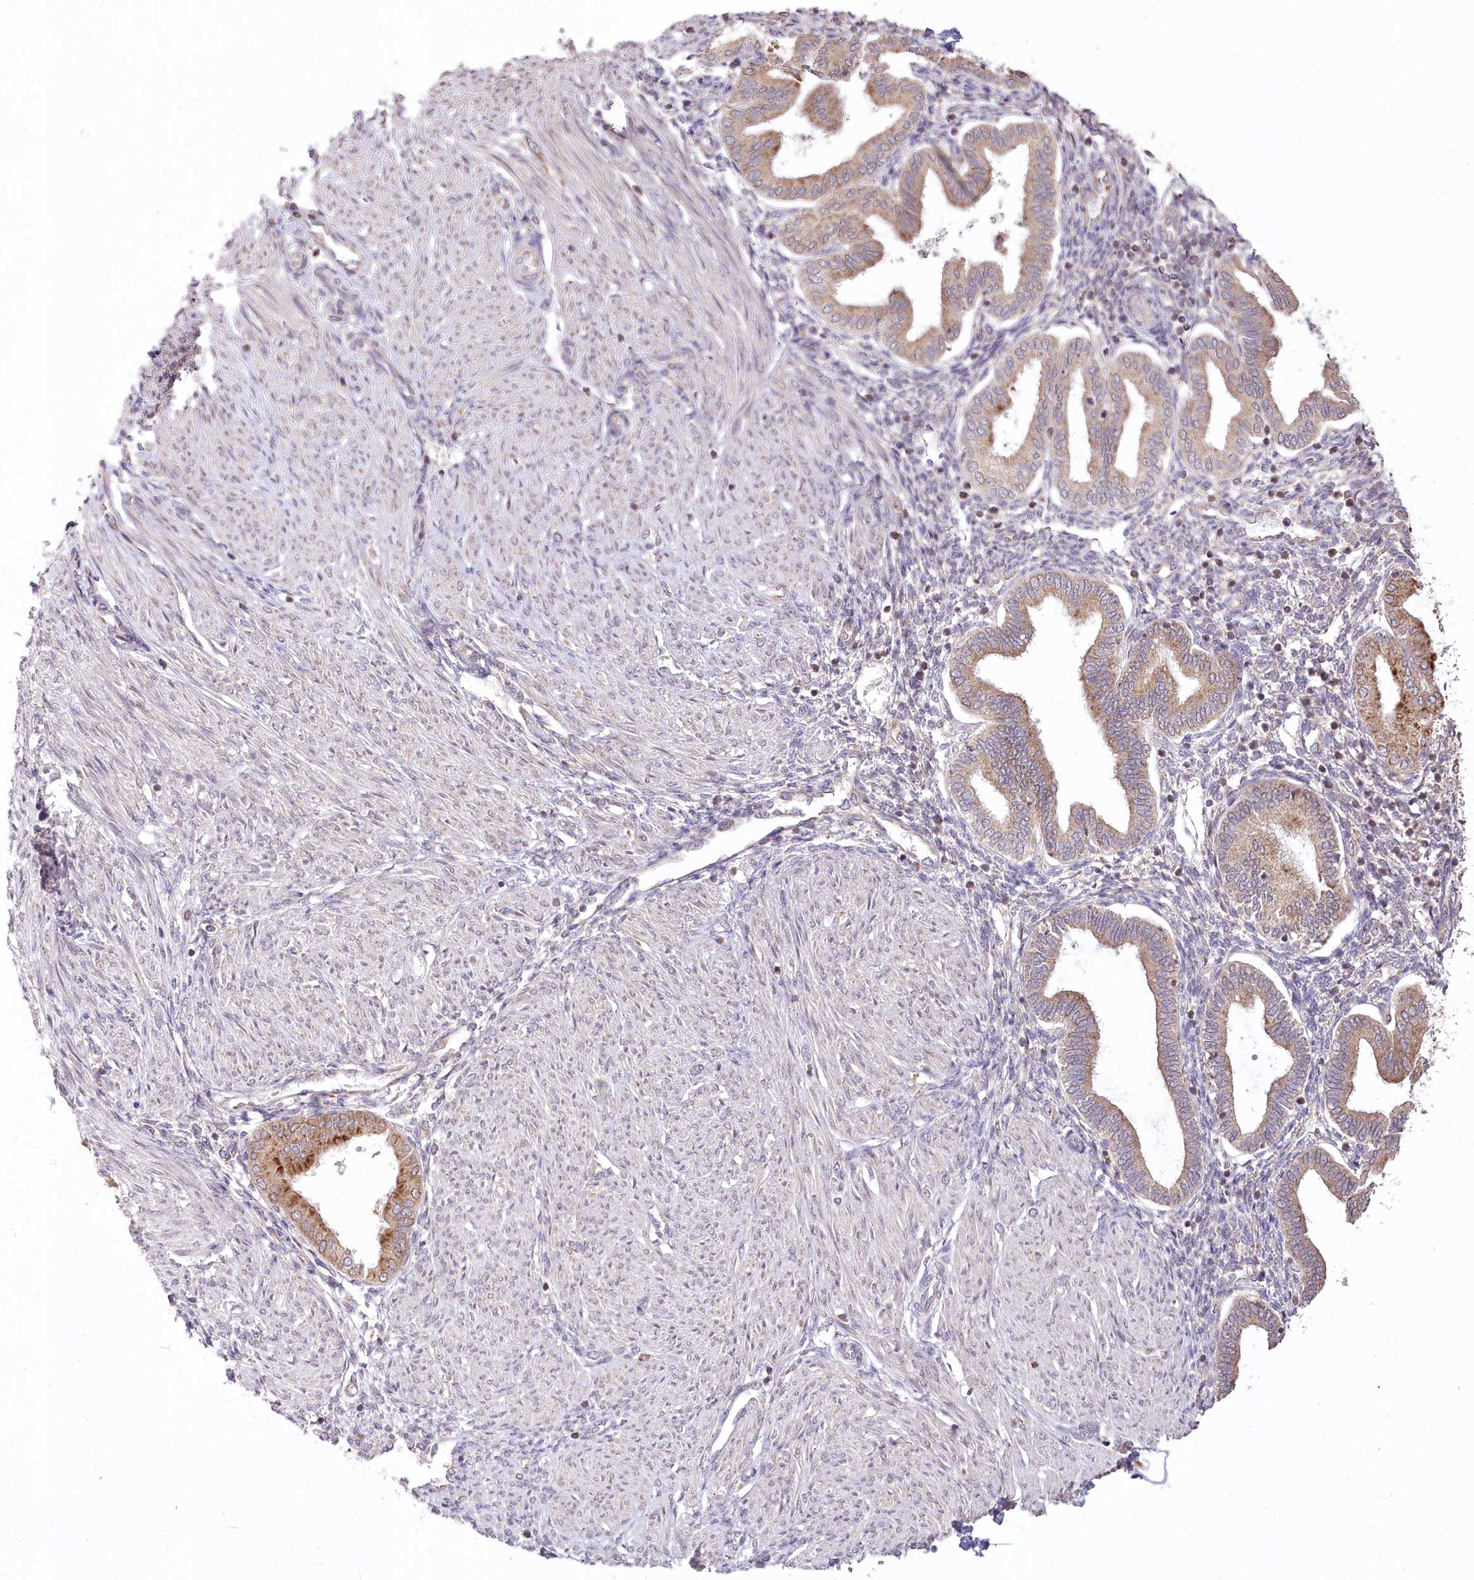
{"staining": {"intensity": "negative", "quantity": "none", "location": "none"}, "tissue": "endometrium", "cell_type": "Cells in endometrial stroma", "image_type": "normal", "snomed": [{"axis": "morphology", "description": "Normal tissue, NOS"}, {"axis": "topography", "description": "Endometrium"}], "caption": "Endometrium was stained to show a protein in brown. There is no significant expression in cells in endometrial stroma. Brightfield microscopy of immunohistochemistry stained with DAB (brown) and hematoxylin (blue), captured at high magnification.", "gene": "STT3B", "patient": {"sex": "female", "age": 53}}